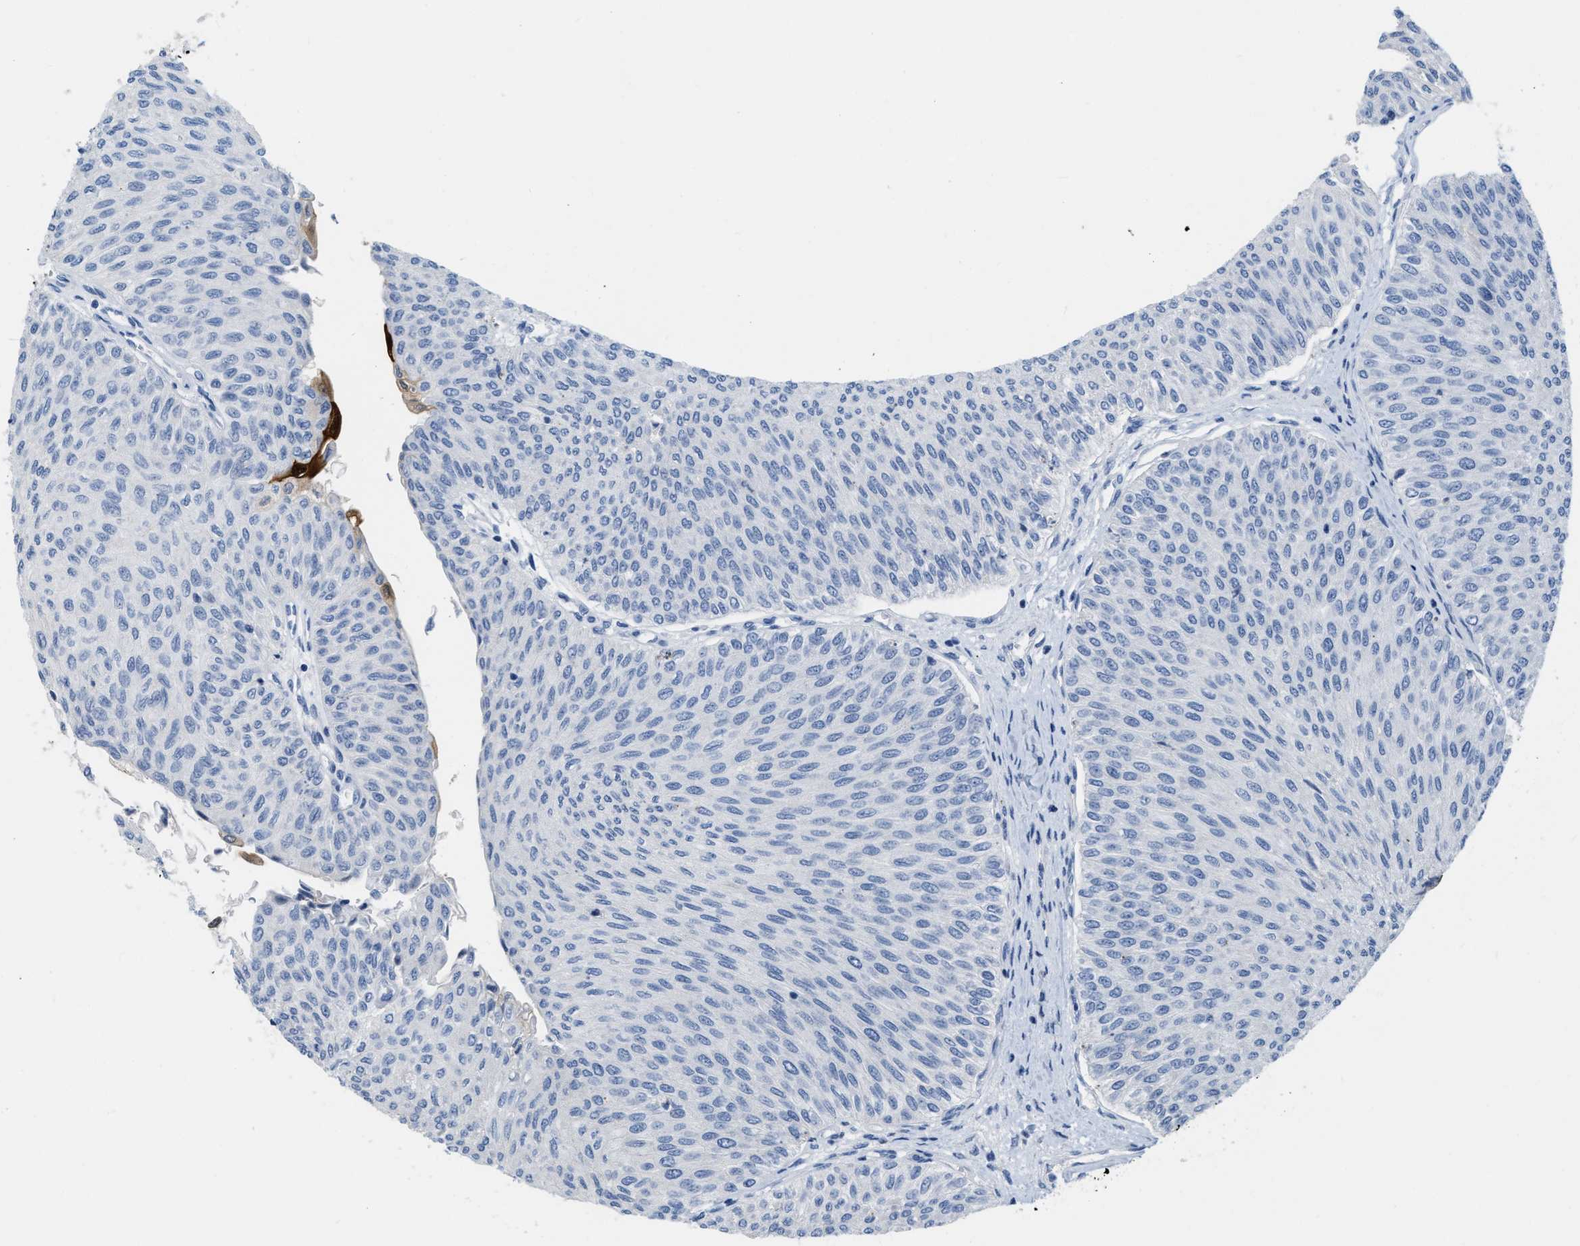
{"staining": {"intensity": "negative", "quantity": "none", "location": "none"}, "tissue": "urothelial cancer", "cell_type": "Tumor cells", "image_type": "cancer", "snomed": [{"axis": "morphology", "description": "Urothelial carcinoma, Low grade"}, {"axis": "topography", "description": "Urinary bladder"}], "caption": "This is an immunohistochemistry photomicrograph of low-grade urothelial carcinoma. There is no positivity in tumor cells.", "gene": "CRYM", "patient": {"sex": "male", "age": 78}}